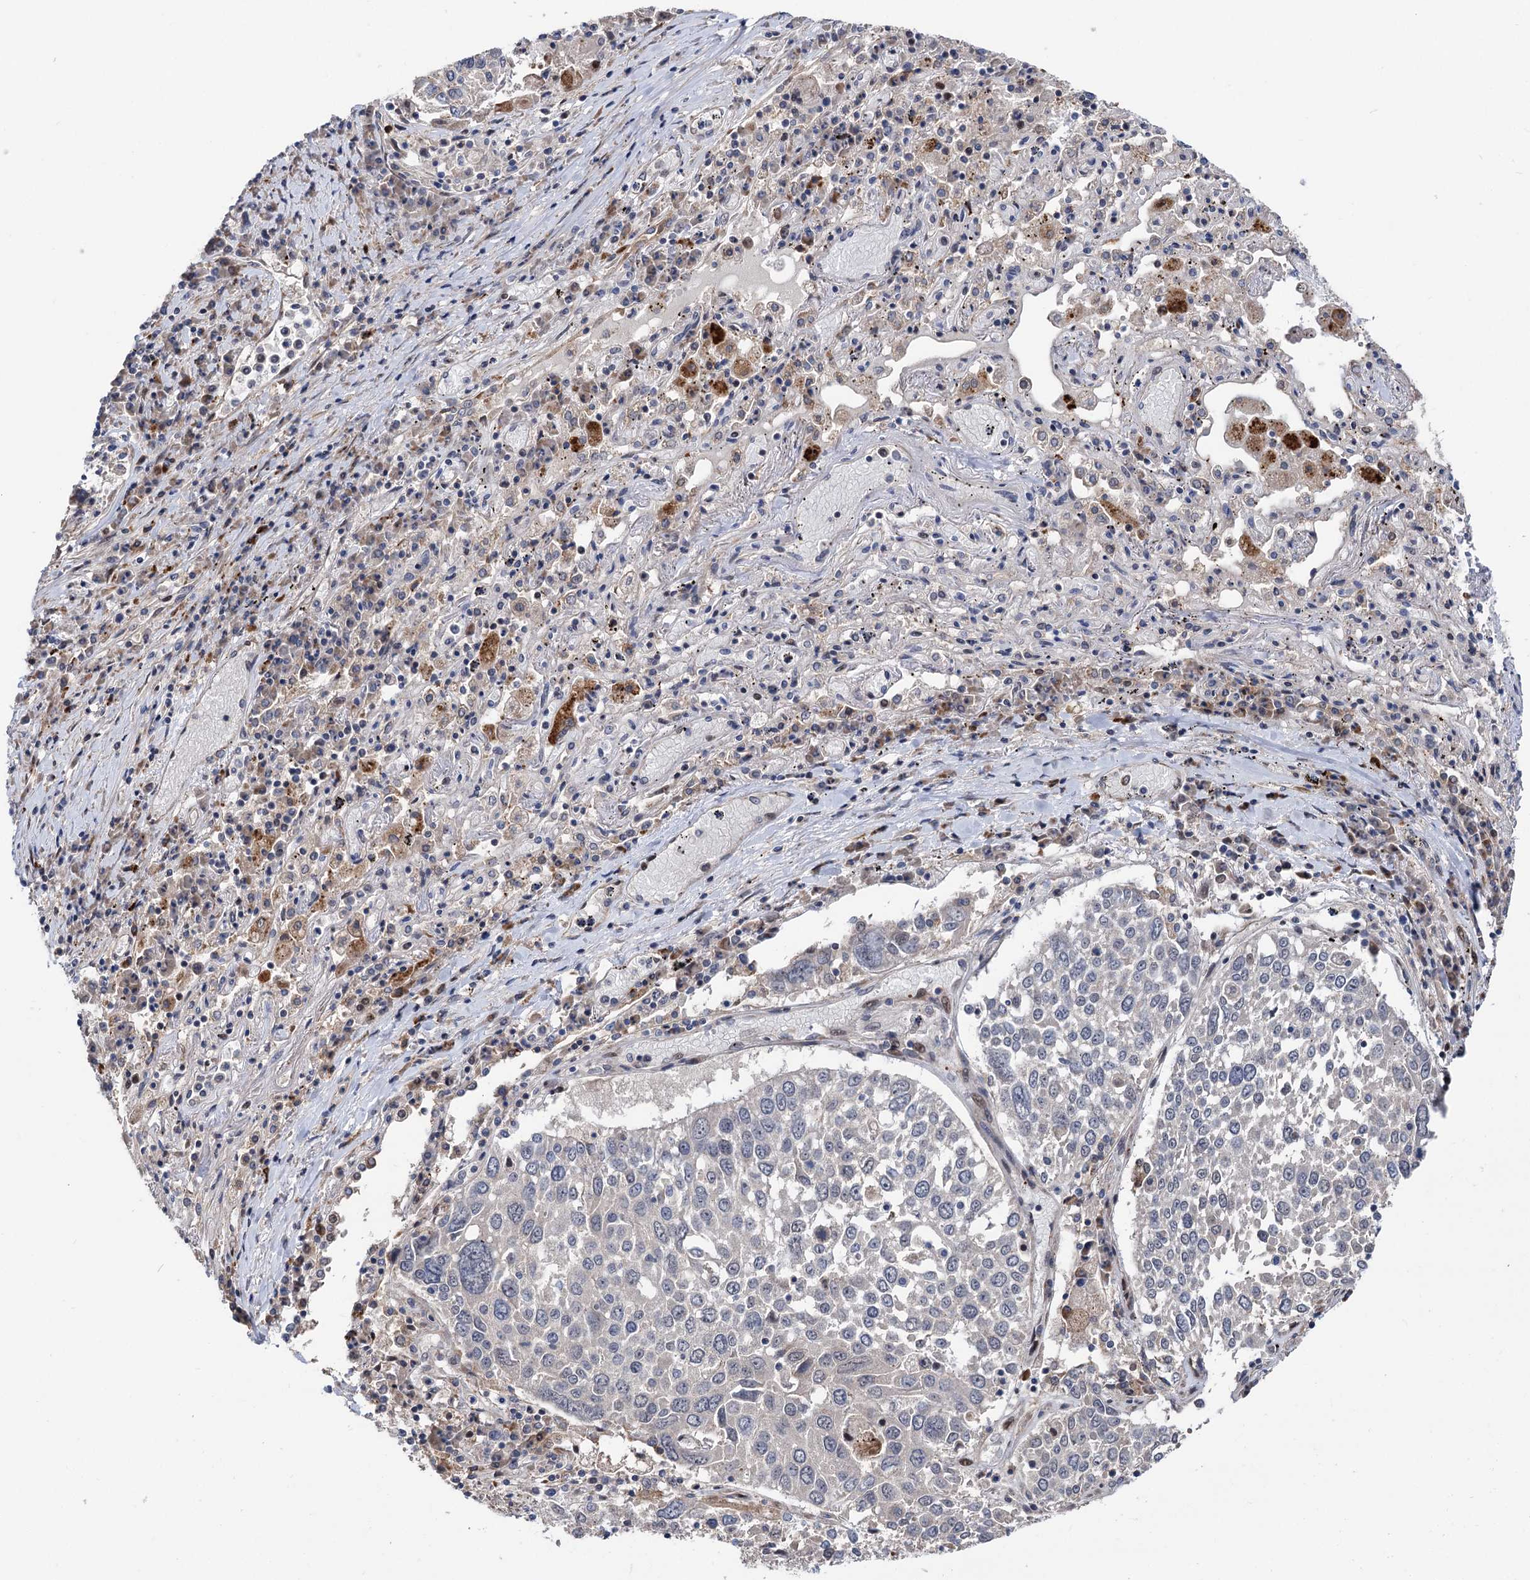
{"staining": {"intensity": "negative", "quantity": "none", "location": "none"}, "tissue": "lung cancer", "cell_type": "Tumor cells", "image_type": "cancer", "snomed": [{"axis": "morphology", "description": "Squamous cell carcinoma, NOS"}, {"axis": "topography", "description": "Lung"}], "caption": "This is an IHC histopathology image of human lung cancer. There is no positivity in tumor cells.", "gene": "UBR1", "patient": {"sex": "male", "age": 65}}